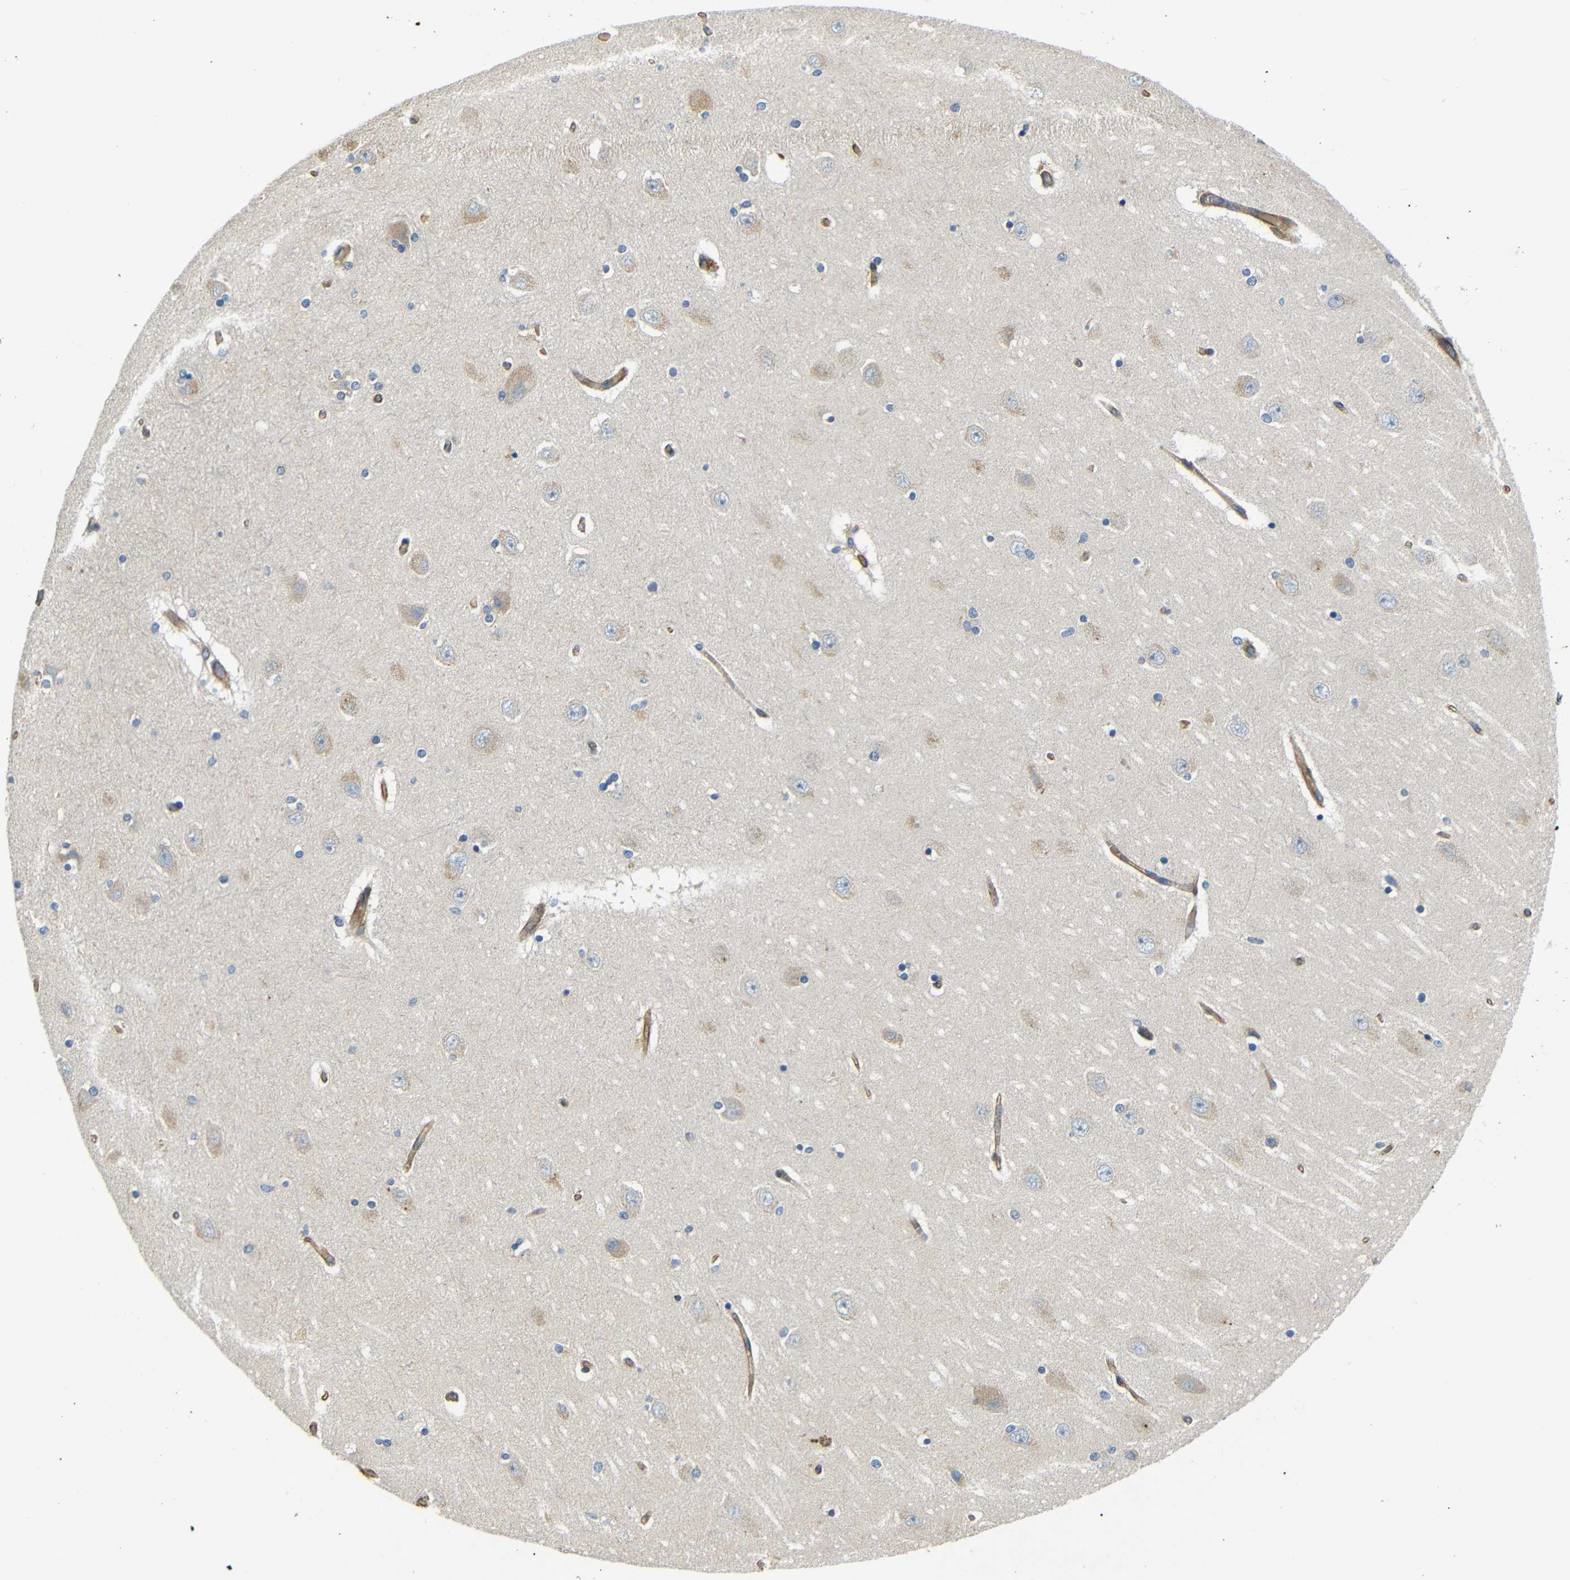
{"staining": {"intensity": "negative", "quantity": "none", "location": "none"}, "tissue": "hippocampus", "cell_type": "Glial cells", "image_type": "normal", "snomed": [{"axis": "morphology", "description": "Normal tissue, NOS"}, {"axis": "topography", "description": "Hippocampus"}], "caption": "High power microscopy histopathology image of an immunohistochemistry histopathology image of benign hippocampus, revealing no significant staining in glial cells.", "gene": "MYO1B", "patient": {"sex": "female", "age": 54}}